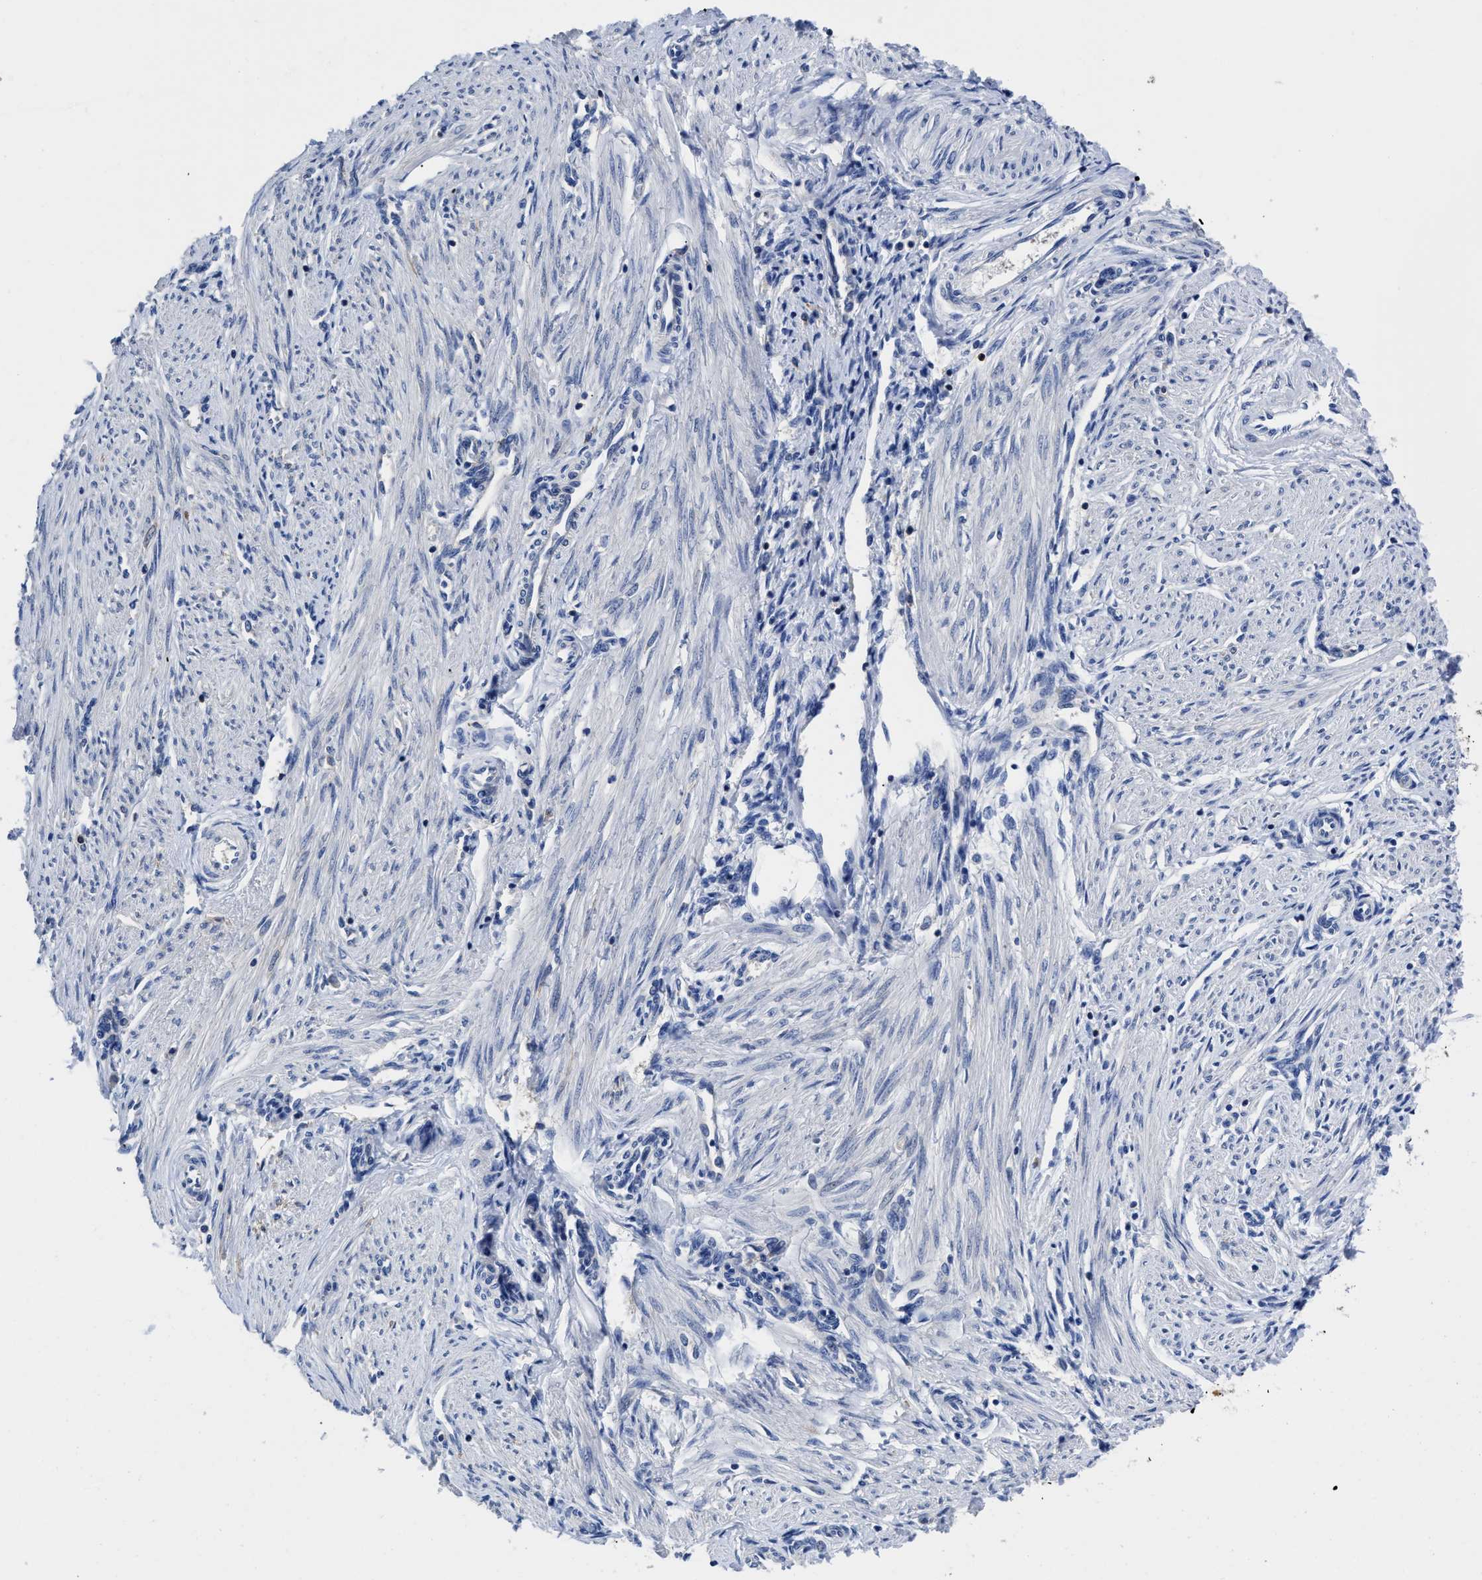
{"staining": {"intensity": "negative", "quantity": "none", "location": "none"}, "tissue": "endometrial cancer", "cell_type": "Tumor cells", "image_type": "cancer", "snomed": [{"axis": "morphology", "description": "Adenocarcinoma, NOS"}, {"axis": "topography", "description": "Endometrium"}], "caption": "Tumor cells are negative for brown protein staining in adenocarcinoma (endometrial).", "gene": "YARS1", "patient": {"sex": "female", "age": 53}}